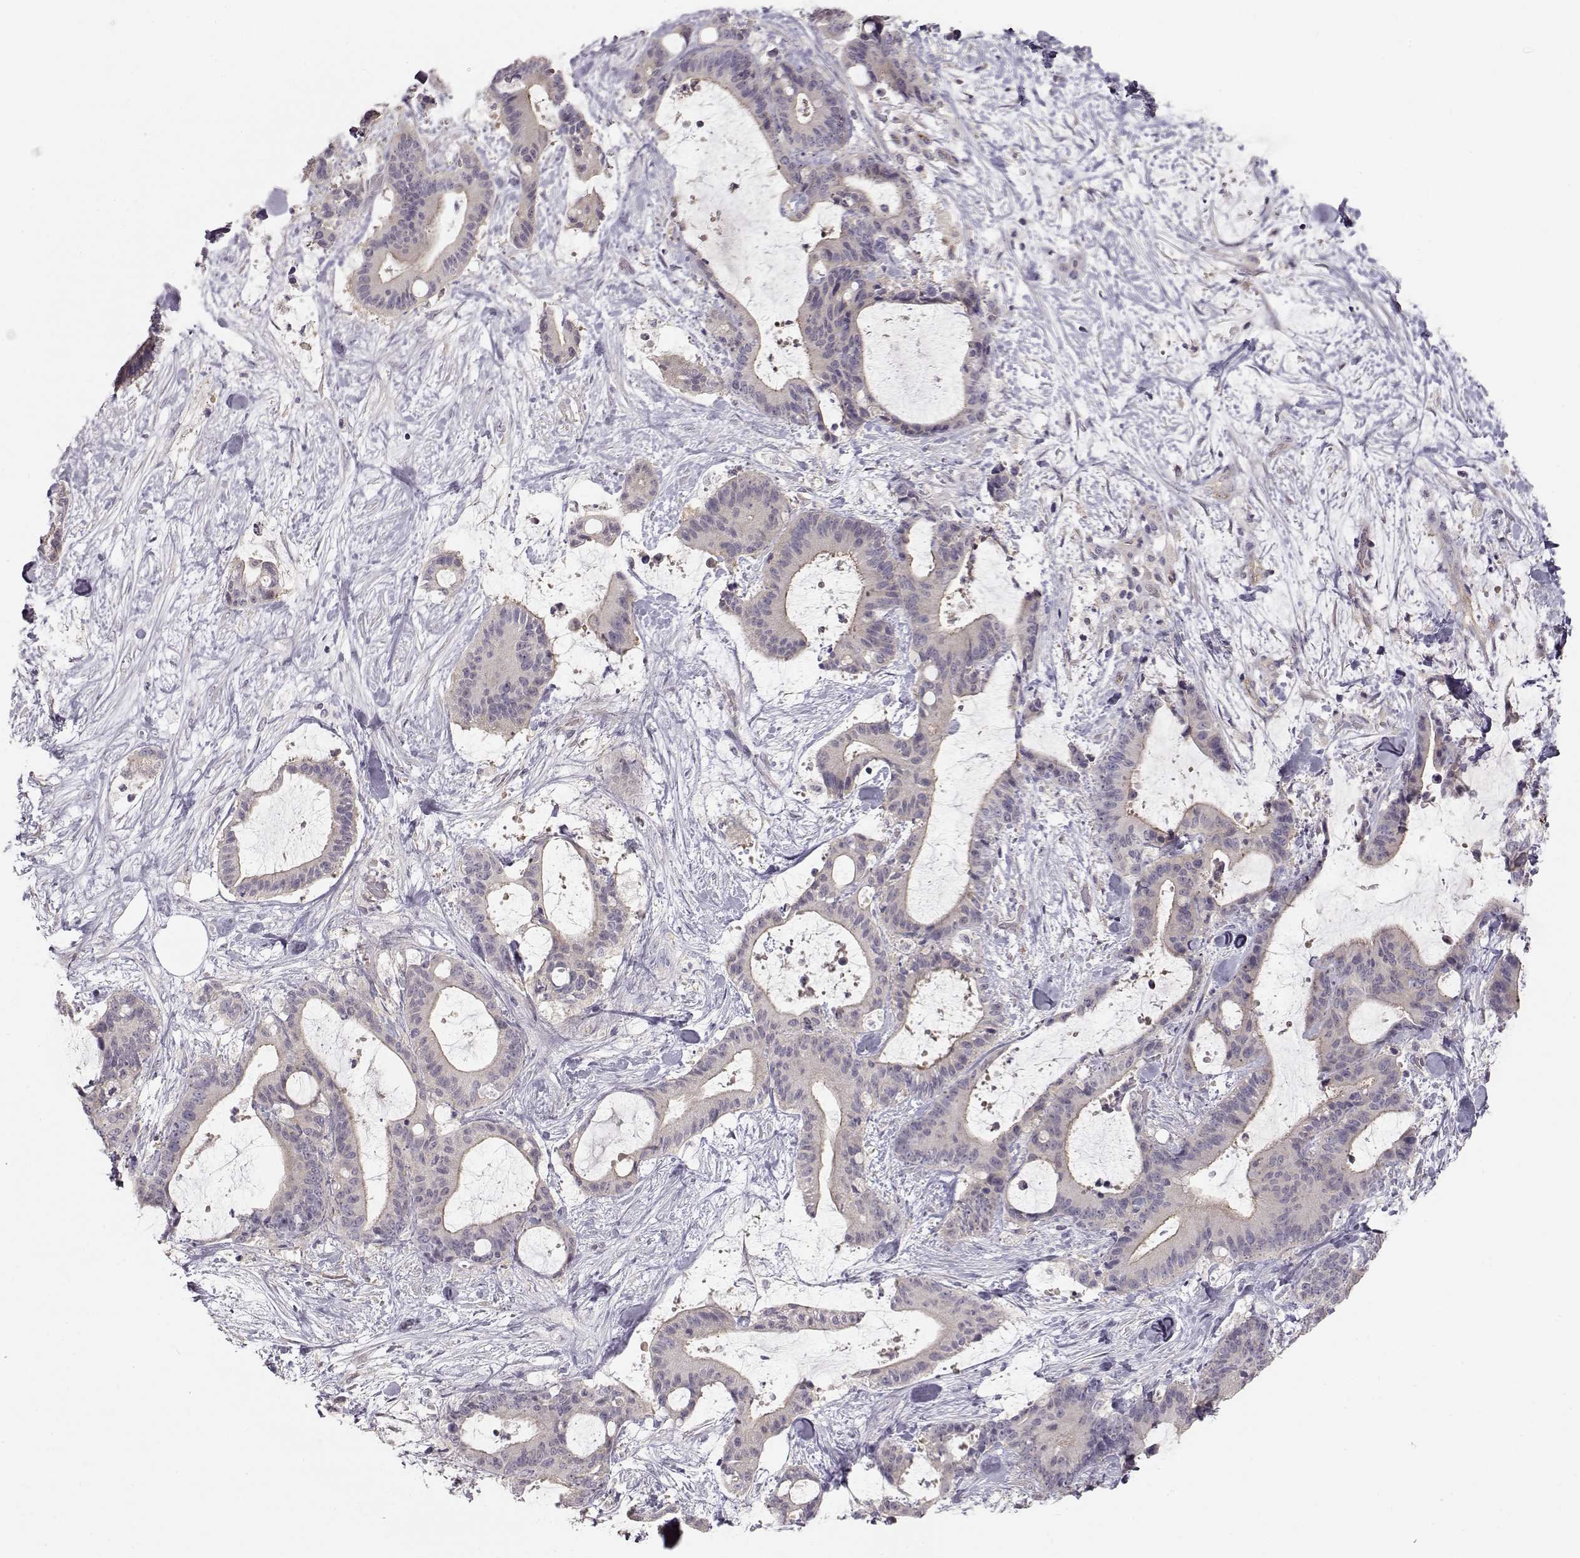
{"staining": {"intensity": "negative", "quantity": "none", "location": "none"}, "tissue": "liver cancer", "cell_type": "Tumor cells", "image_type": "cancer", "snomed": [{"axis": "morphology", "description": "Cholangiocarcinoma"}, {"axis": "topography", "description": "Liver"}], "caption": "The histopathology image reveals no significant positivity in tumor cells of liver cancer (cholangiocarcinoma).", "gene": "ARHGAP8", "patient": {"sex": "female", "age": 73}}